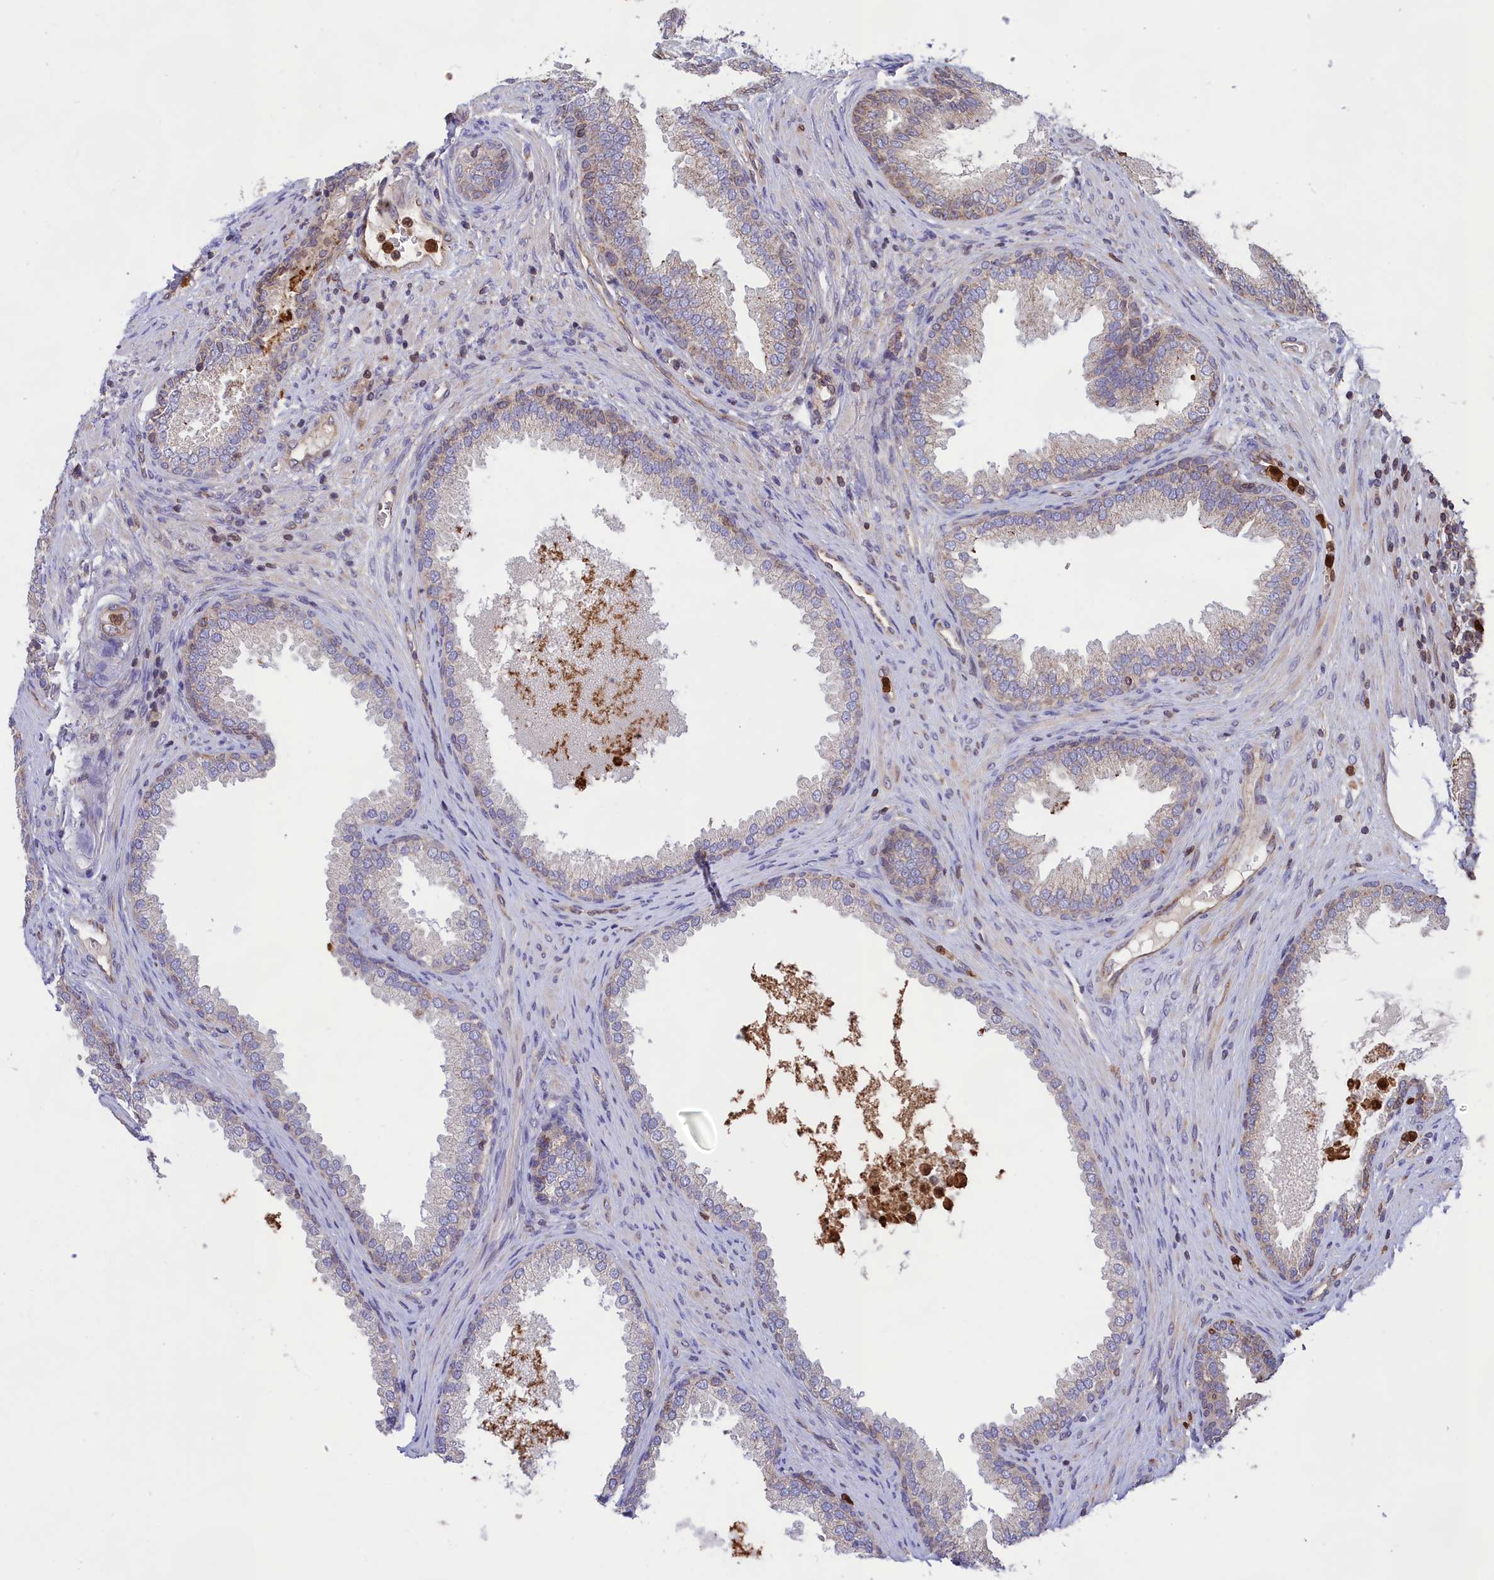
{"staining": {"intensity": "weak", "quantity": "<25%", "location": "cytoplasmic/membranous"}, "tissue": "prostate", "cell_type": "Glandular cells", "image_type": "normal", "snomed": [{"axis": "morphology", "description": "Normal tissue, NOS"}, {"axis": "topography", "description": "Prostate"}], "caption": "IHC histopathology image of normal prostate: prostate stained with DAB shows no significant protein expression in glandular cells.", "gene": "PKHD1L1", "patient": {"sex": "male", "age": 76}}